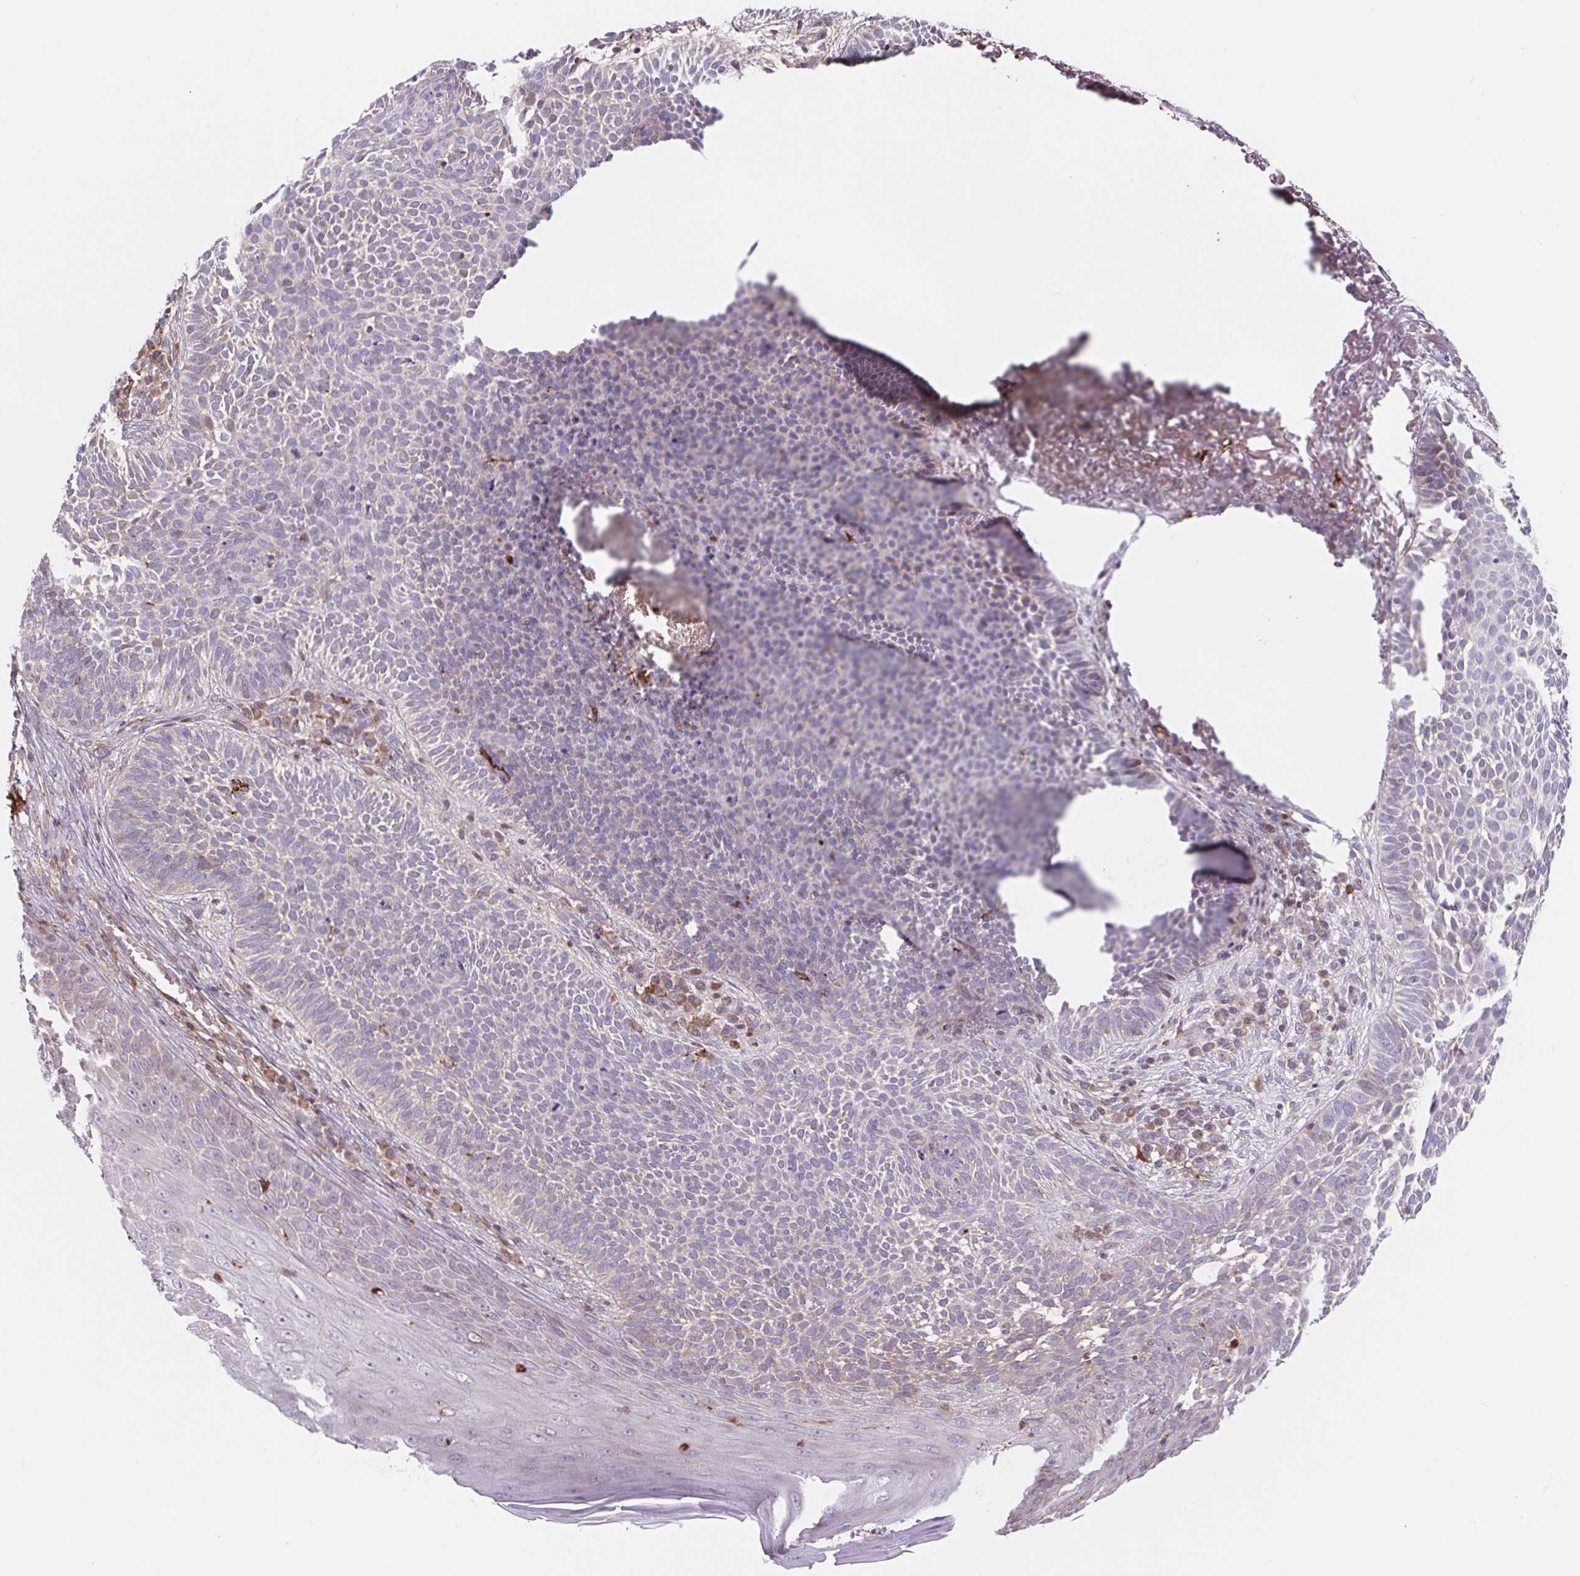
{"staining": {"intensity": "negative", "quantity": "none", "location": "none"}, "tissue": "skin cancer", "cell_type": "Tumor cells", "image_type": "cancer", "snomed": [{"axis": "morphology", "description": "Basal cell carcinoma"}, {"axis": "topography", "description": "Skin"}, {"axis": "topography", "description": "Skin of face"}], "caption": "Basal cell carcinoma (skin) was stained to show a protein in brown. There is no significant staining in tumor cells. (Immunohistochemistry (ihc), brightfield microscopy, high magnification).", "gene": "TPRG1", "patient": {"sex": "female", "age": 82}}